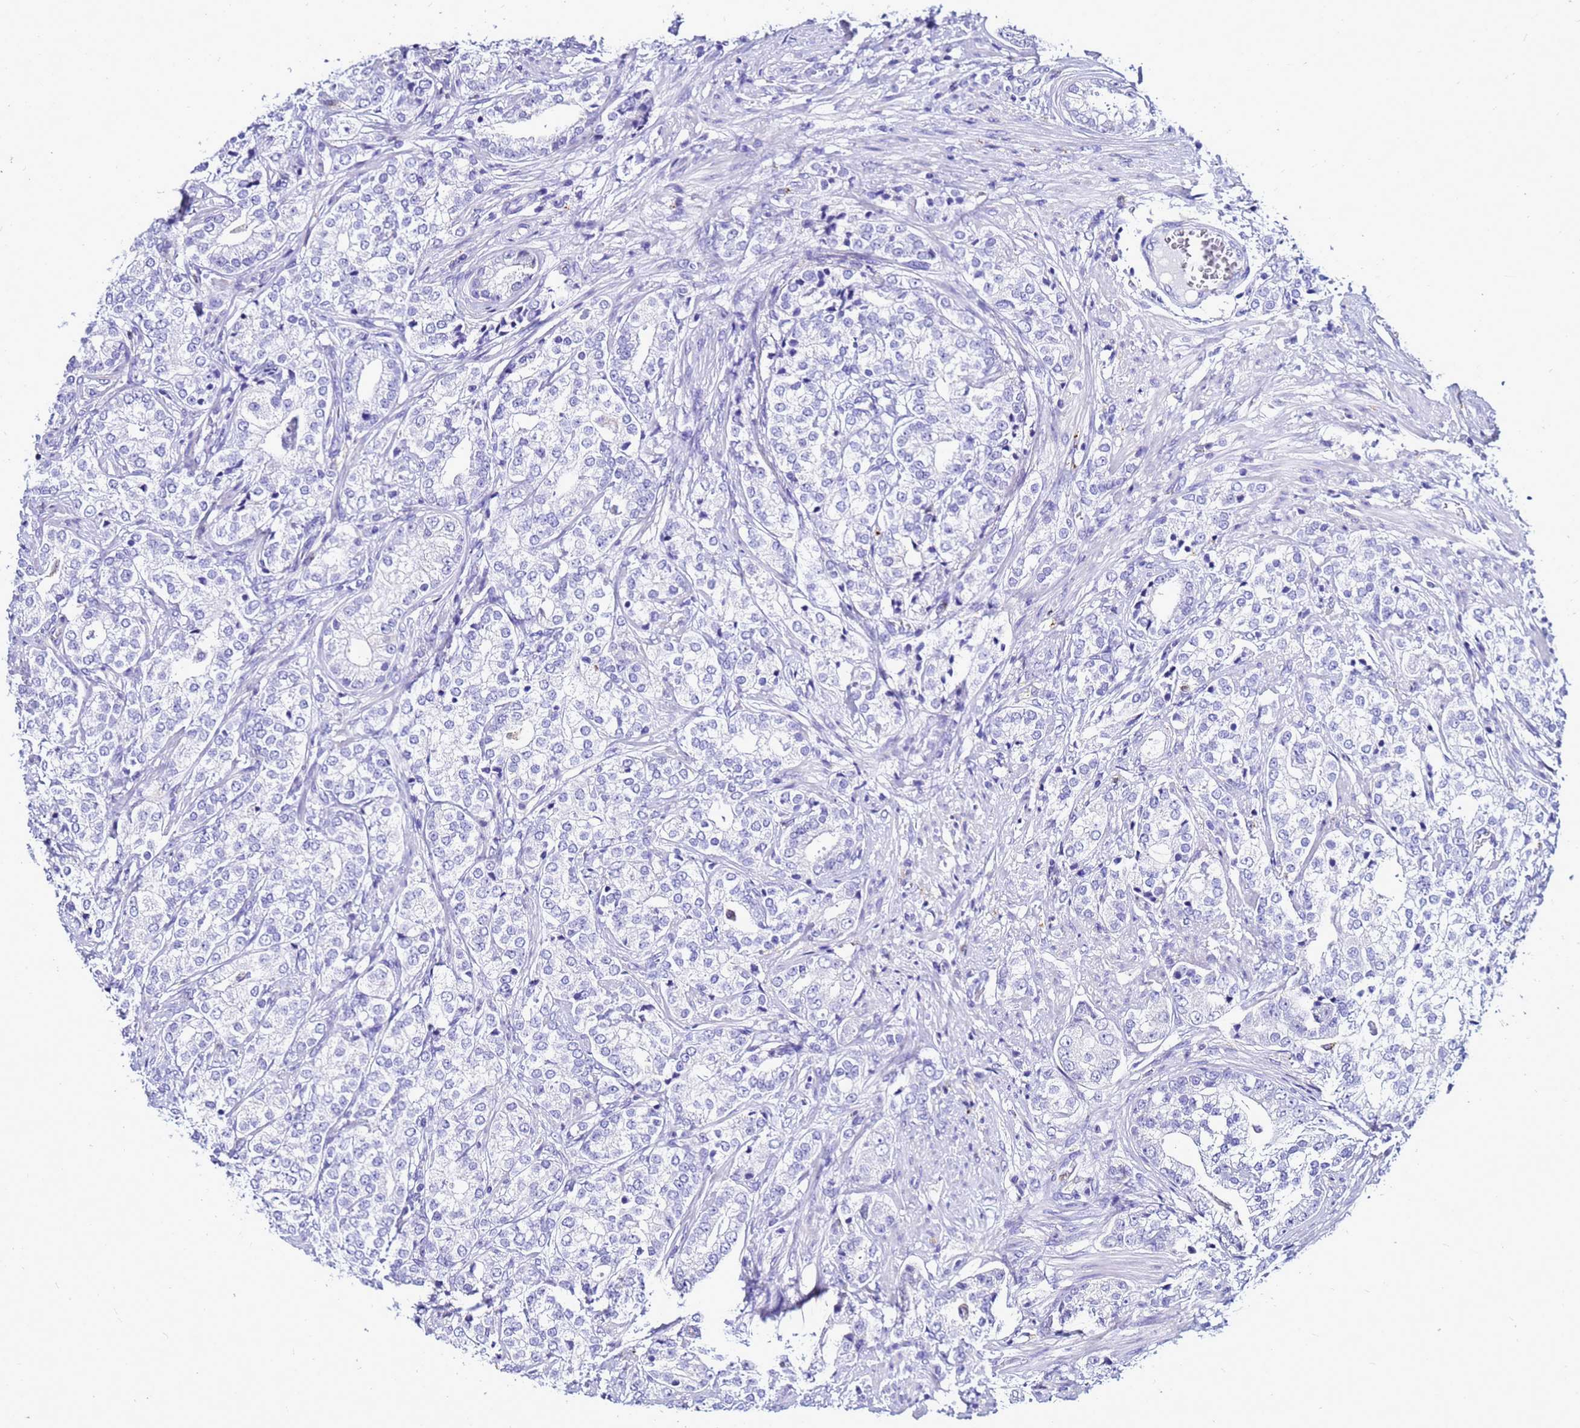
{"staining": {"intensity": "negative", "quantity": "none", "location": "none"}, "tissue": "prostate cancer", "cell_type": "Tumor cells", "image_type": "cancer", "snomed": [{"axis": "morphology", "description": "Adenocarcinoma, High grade"}, {"axis": "topography", "description": "Prostate"}], "caption": "IHC of human prostate cancer (adenocarcinoma (high-grade)) reveals no staining in tumor cells.", "gene": "CSTA", "patient": {"sex": "male", "age": 69}}